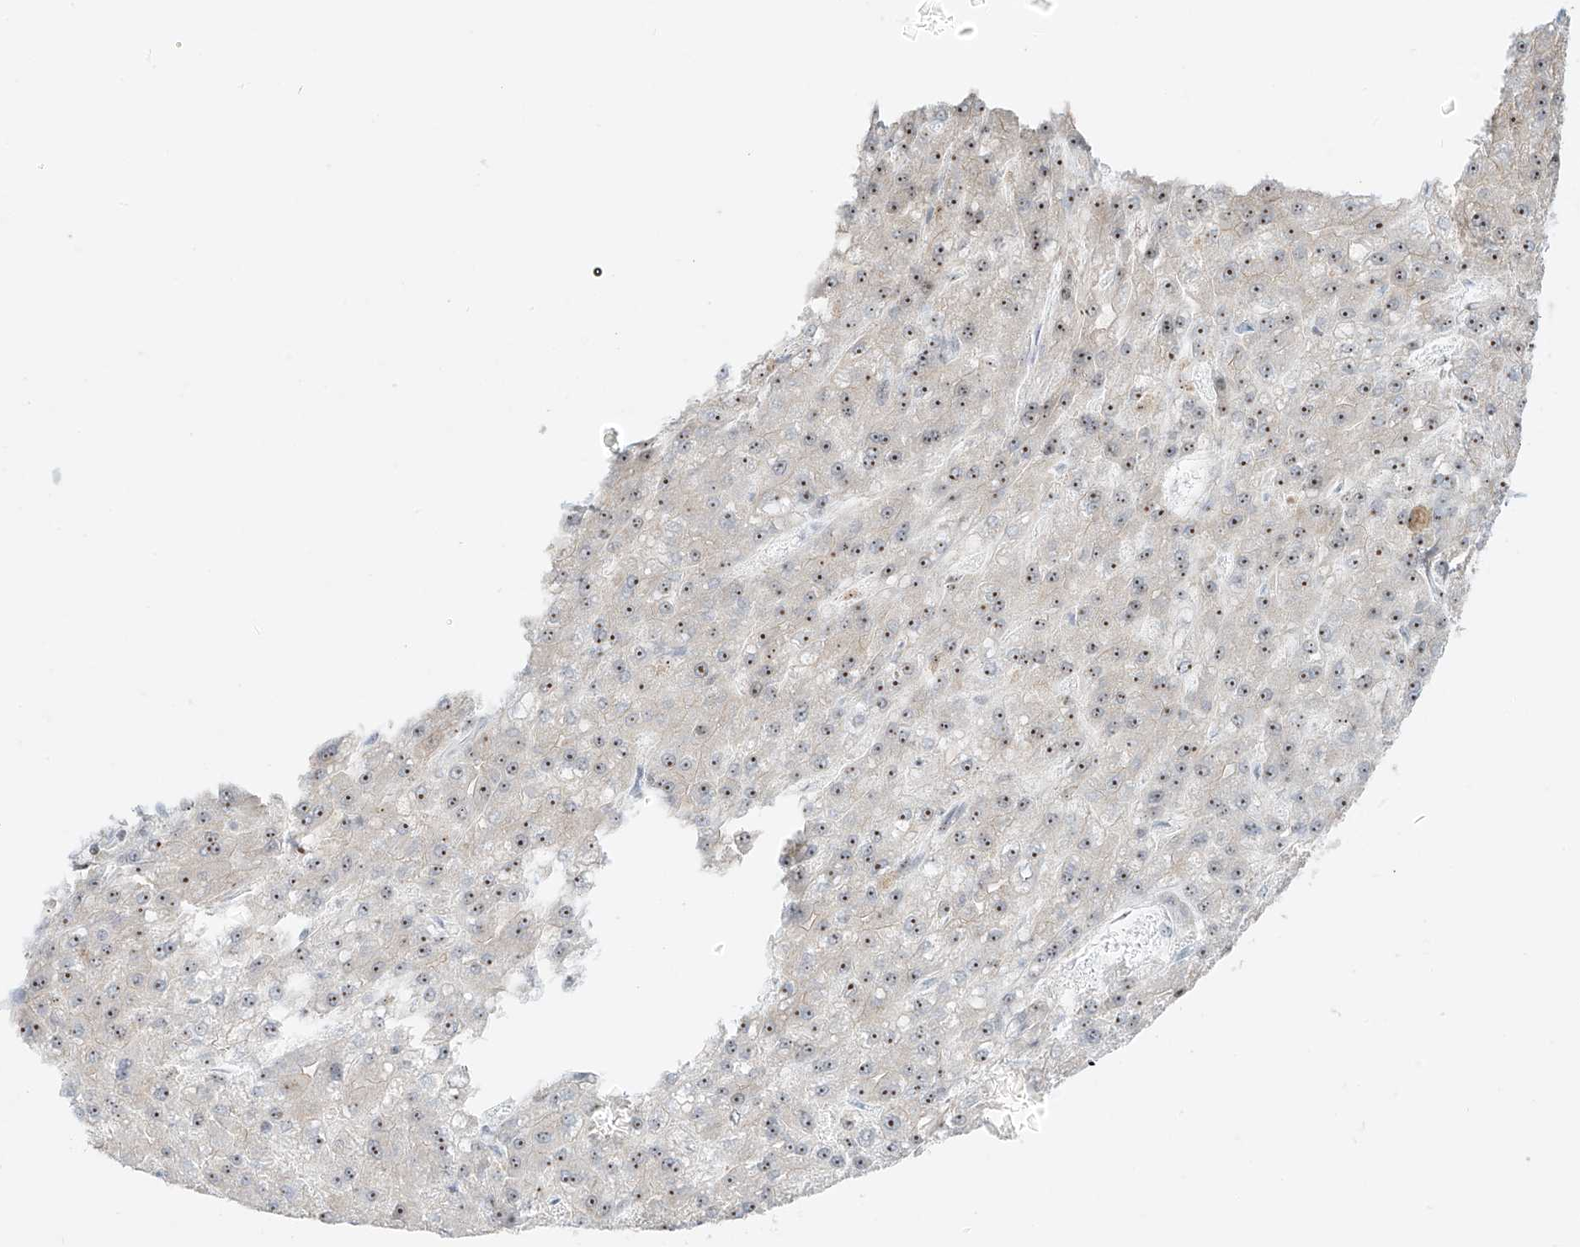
{"staining": {"intensity": "moderate", "quantity": ">75%", "location": "nuclear"}, "tissue": "liver cancer", "cell_type": "Tumor cells", "image_type": "cancer", "snomed": [{"axis": "morphology", "description": "Carcinoma, Hepatocellular, NOS"}, {"axis": "topography", "description": "Liver"}], "caption": "Approximately >75% of tumor cells in human hepatocellular carcinoma (liver) display moderate nuclear protein positivity as visualized by brown immunohistochemical staining.", "gene": "ZNF512", "patient": {"sex": "male", "age": 67}}